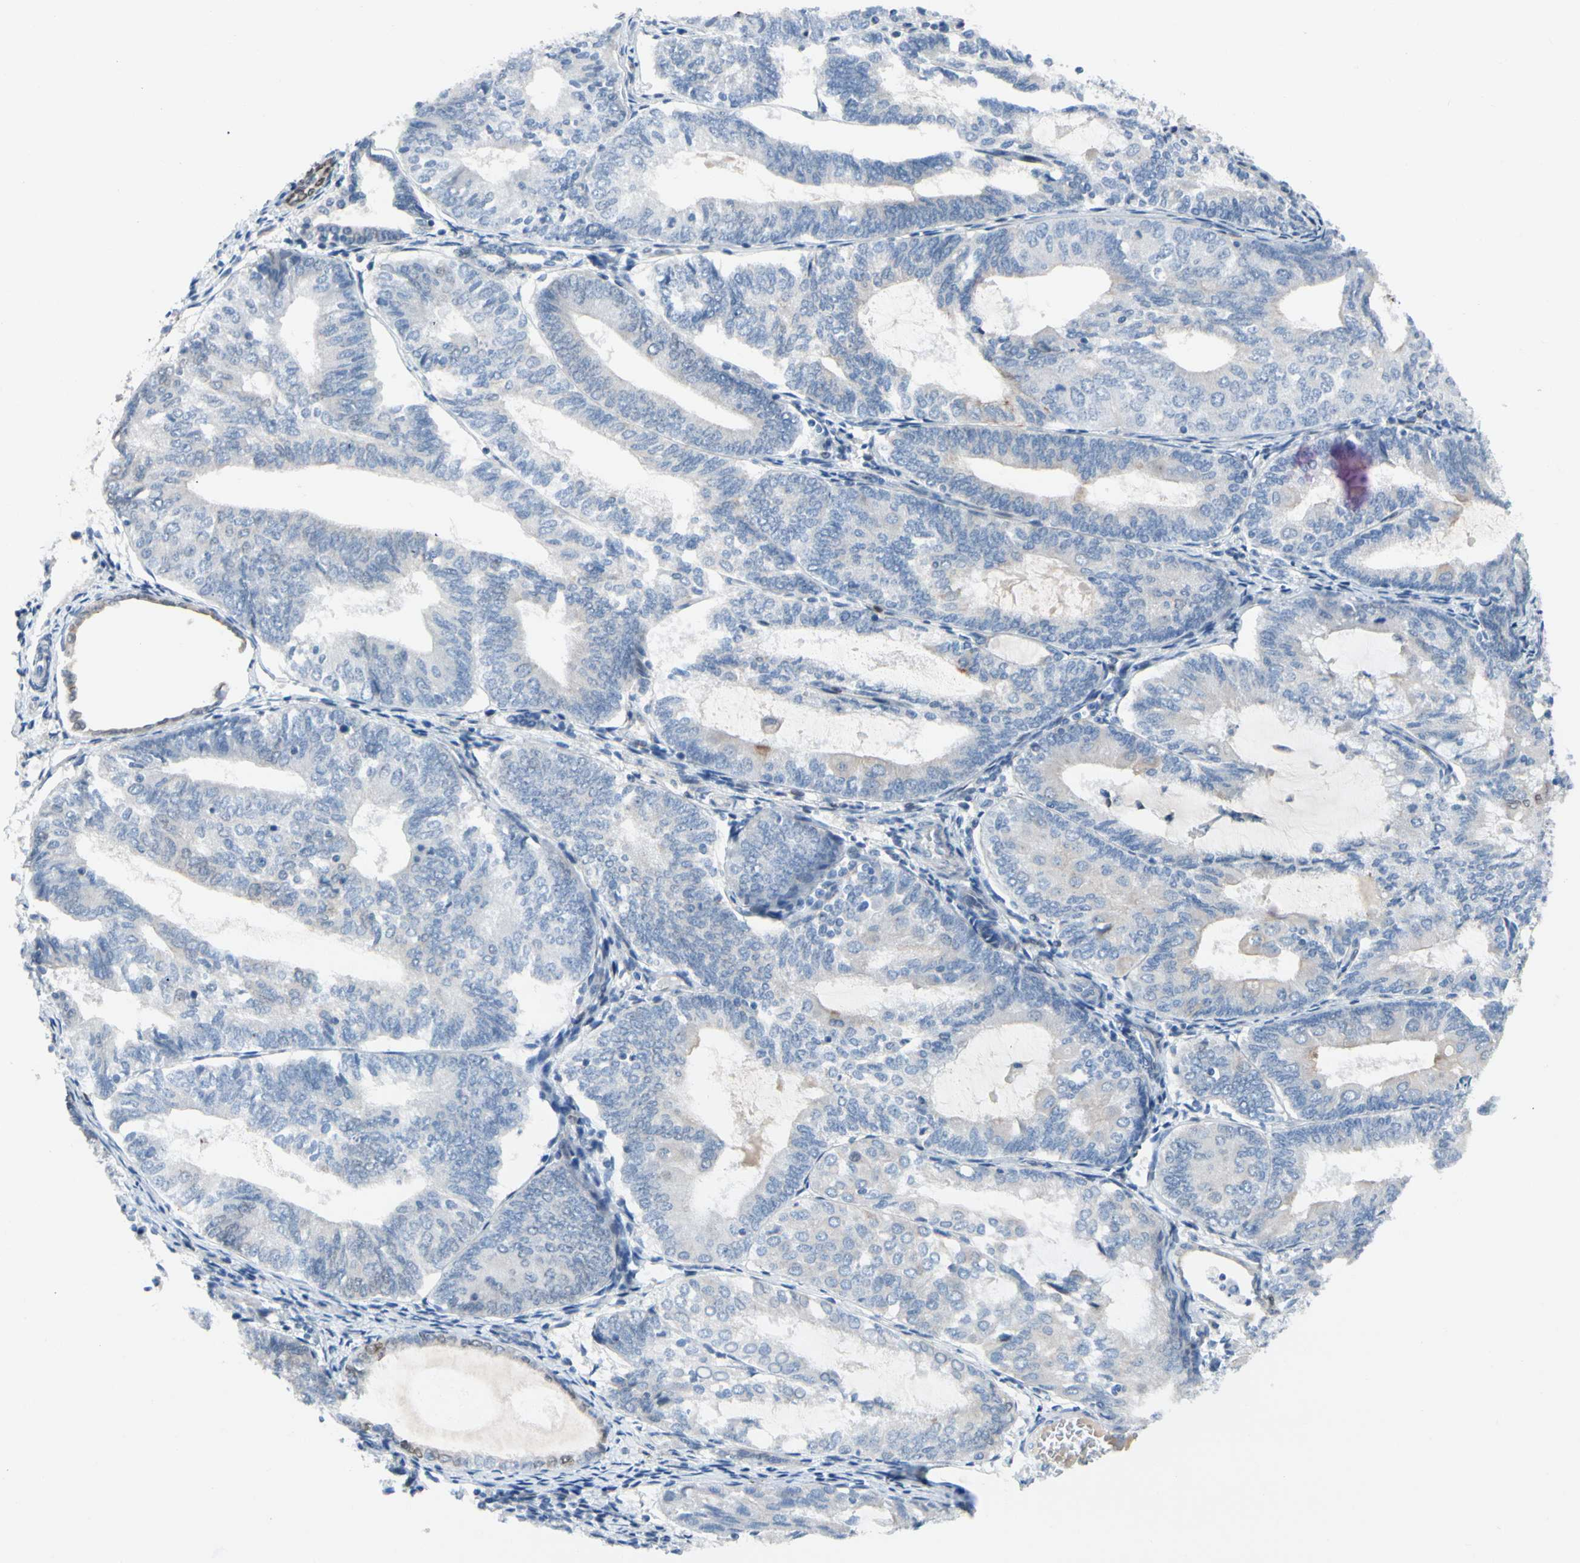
{"staining": {"intensity": "moderate", "quantity": "<25%", "location": "cytoplasmic/membranous,nuclear"}, "tissue": "endometrial cancer", "cell_type": "Tumor cells", "image_type": "cancer", "snomed": [{"axis": "morphology", "description": "Adenocarcinoma, NOS"}, {"axis": "topography", "description": "Endometrium"}], "caption": "This micrograph exhibits immunohistochemistry (IHC) staining of endometrial cancer, with low moderate cytoplasmic/membranous and nuclear expression in about <25% of tumor cells.", "gene": "ZNF132", "patient": {"sex": "female", "age": 81}}